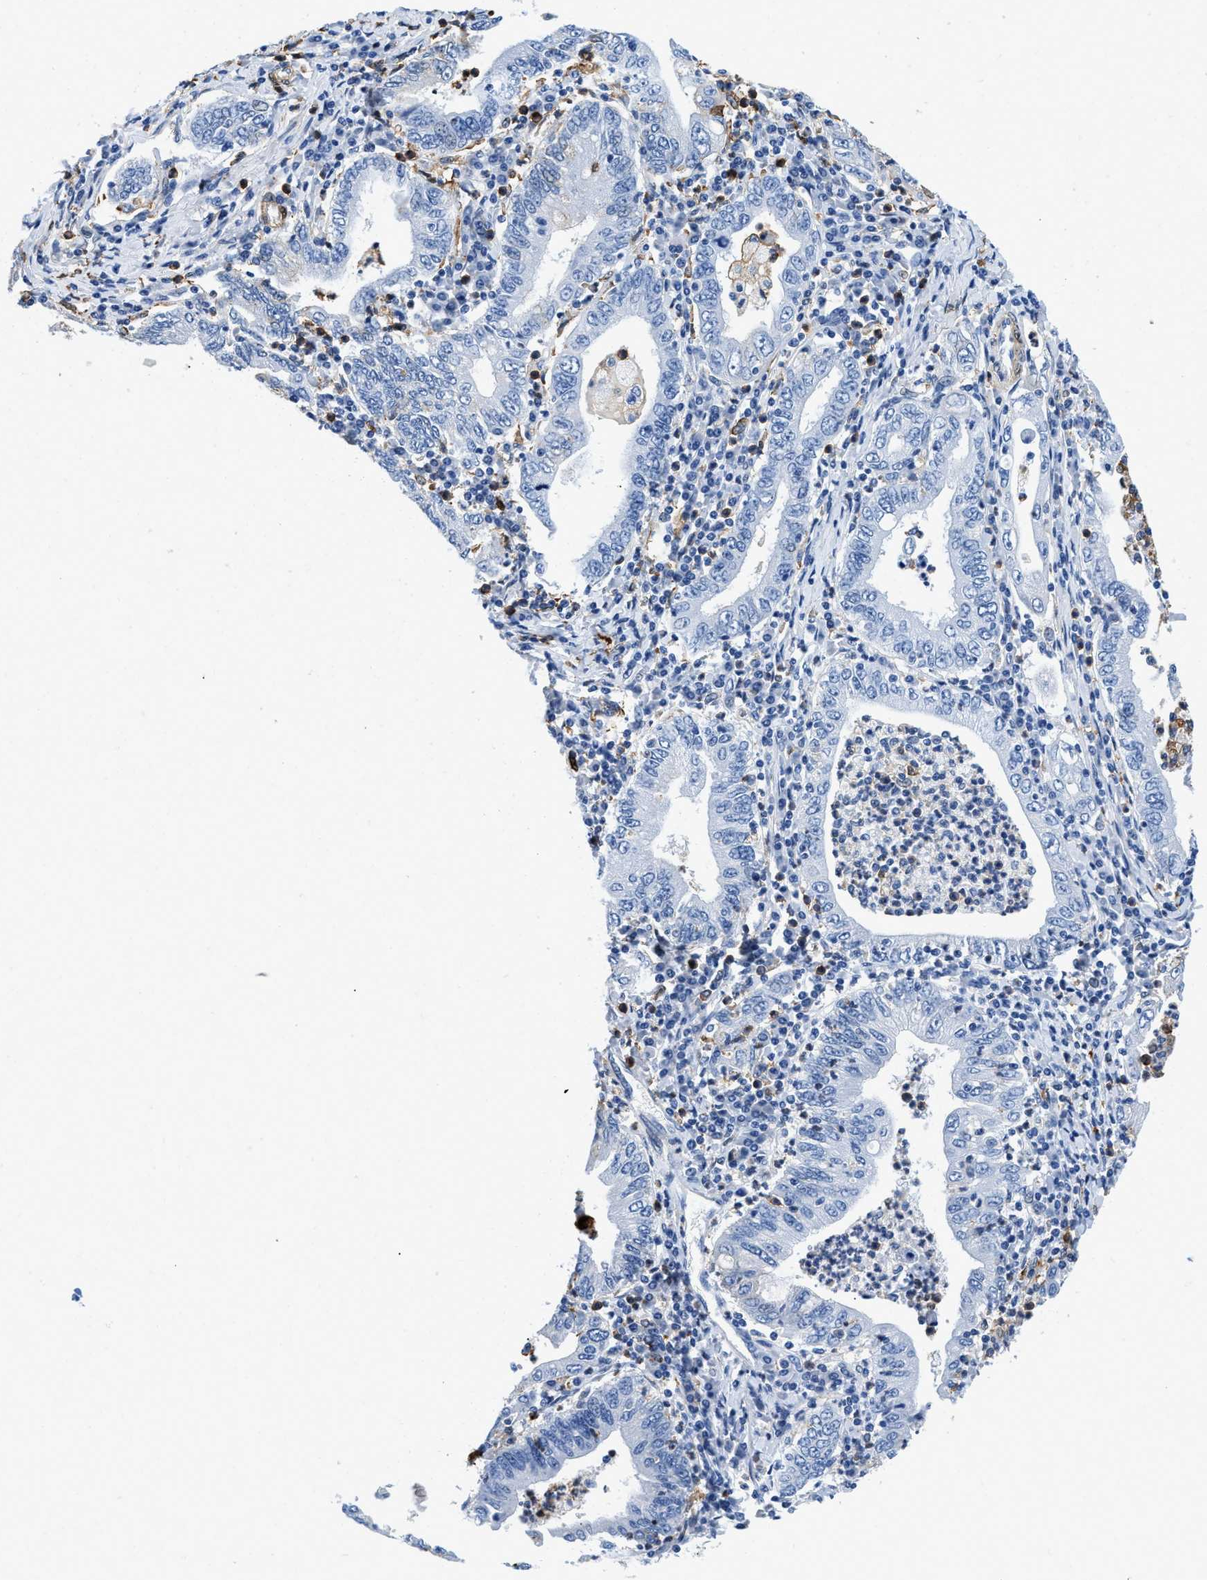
{"staining": {"intensity": "negative", "quantity": "none", "location": "none"}, "tissue": "stomach cancer", "cell_type": "Tumor cells", "image_type": "cancer", "snomed": [{"axis": "morphology", "description": "Normal tissue, NOS"}, {"axis": "morphology", "description": "Adenocarcinoma, NOS"}, {"axis": "topography", "description": "Esophagus"}, {"axis": "topography", "description": "Stomach, upper"}, {"axis": "topography", "description": "Peripheral nerve tissue"}], "caption": "This is an IHC histopathology image of stomach cancer. There is no positivity in tumor cells.", "gene": "GSN", "patient": {"sex": "male", "age": 62}}